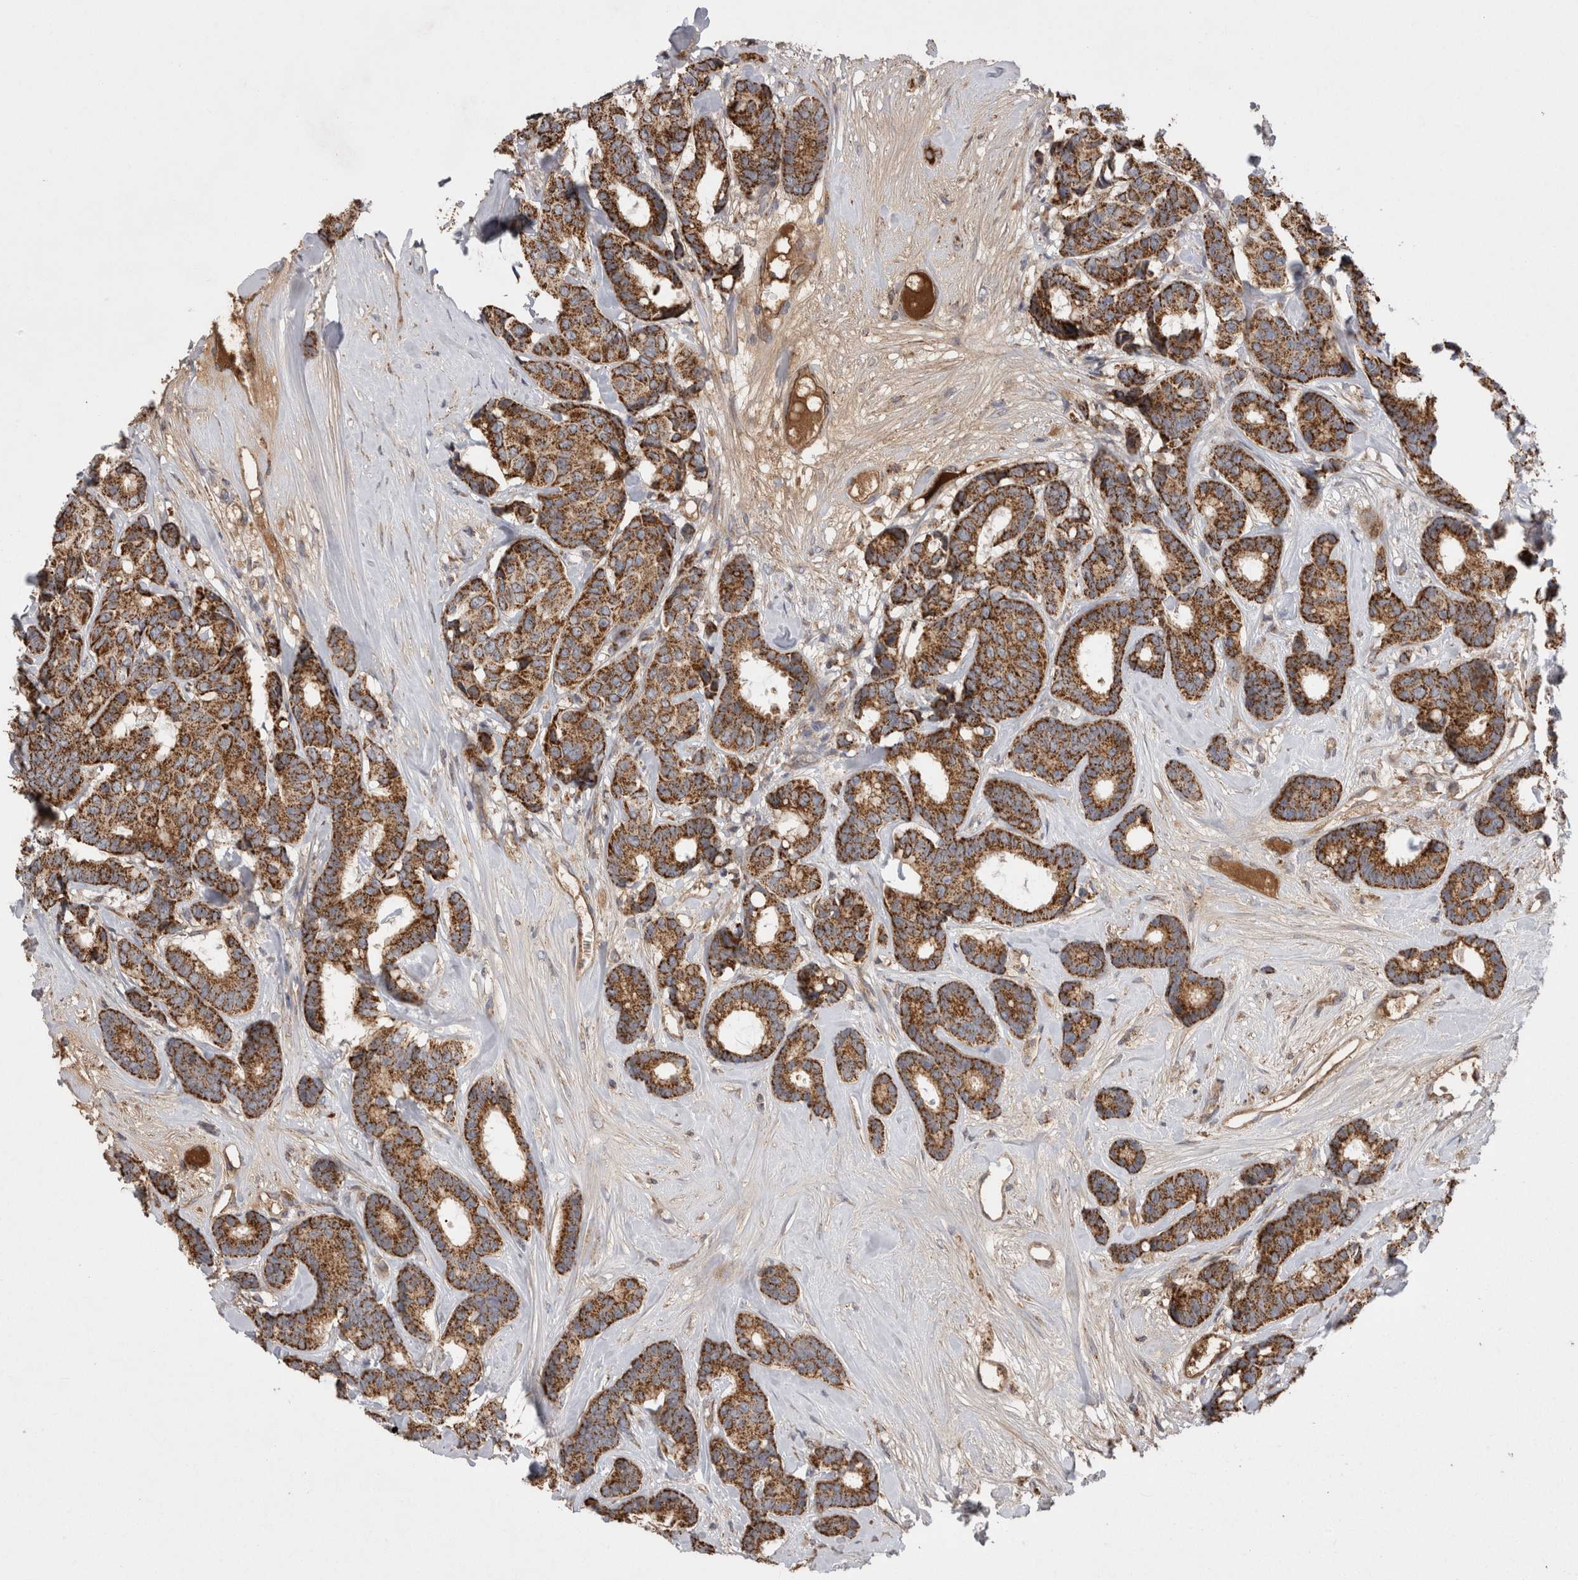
{"staining": {"intensity": "strong", "quantity": ">75%", "location": "cytoplasmic/membranous"}, "tissue": "breast cancer", "cell_type": "Tumor cells", "image_type": "cancer", "snomed": [{"axis": "morphology", "description": "Duct carcinoma"}, {"axis": "topography", "description": "Breast"}], "caption": "Immunohistochemistry (DAB (3,3'-diaminobenzidine)) staining of human breast intraductal carcinoma exhibits strong cytoplasmic/membranous protein staining in approximately >75% of tumor cells.", "gene": "DARS2", "patient": {"sex": "female", "age": 87}}